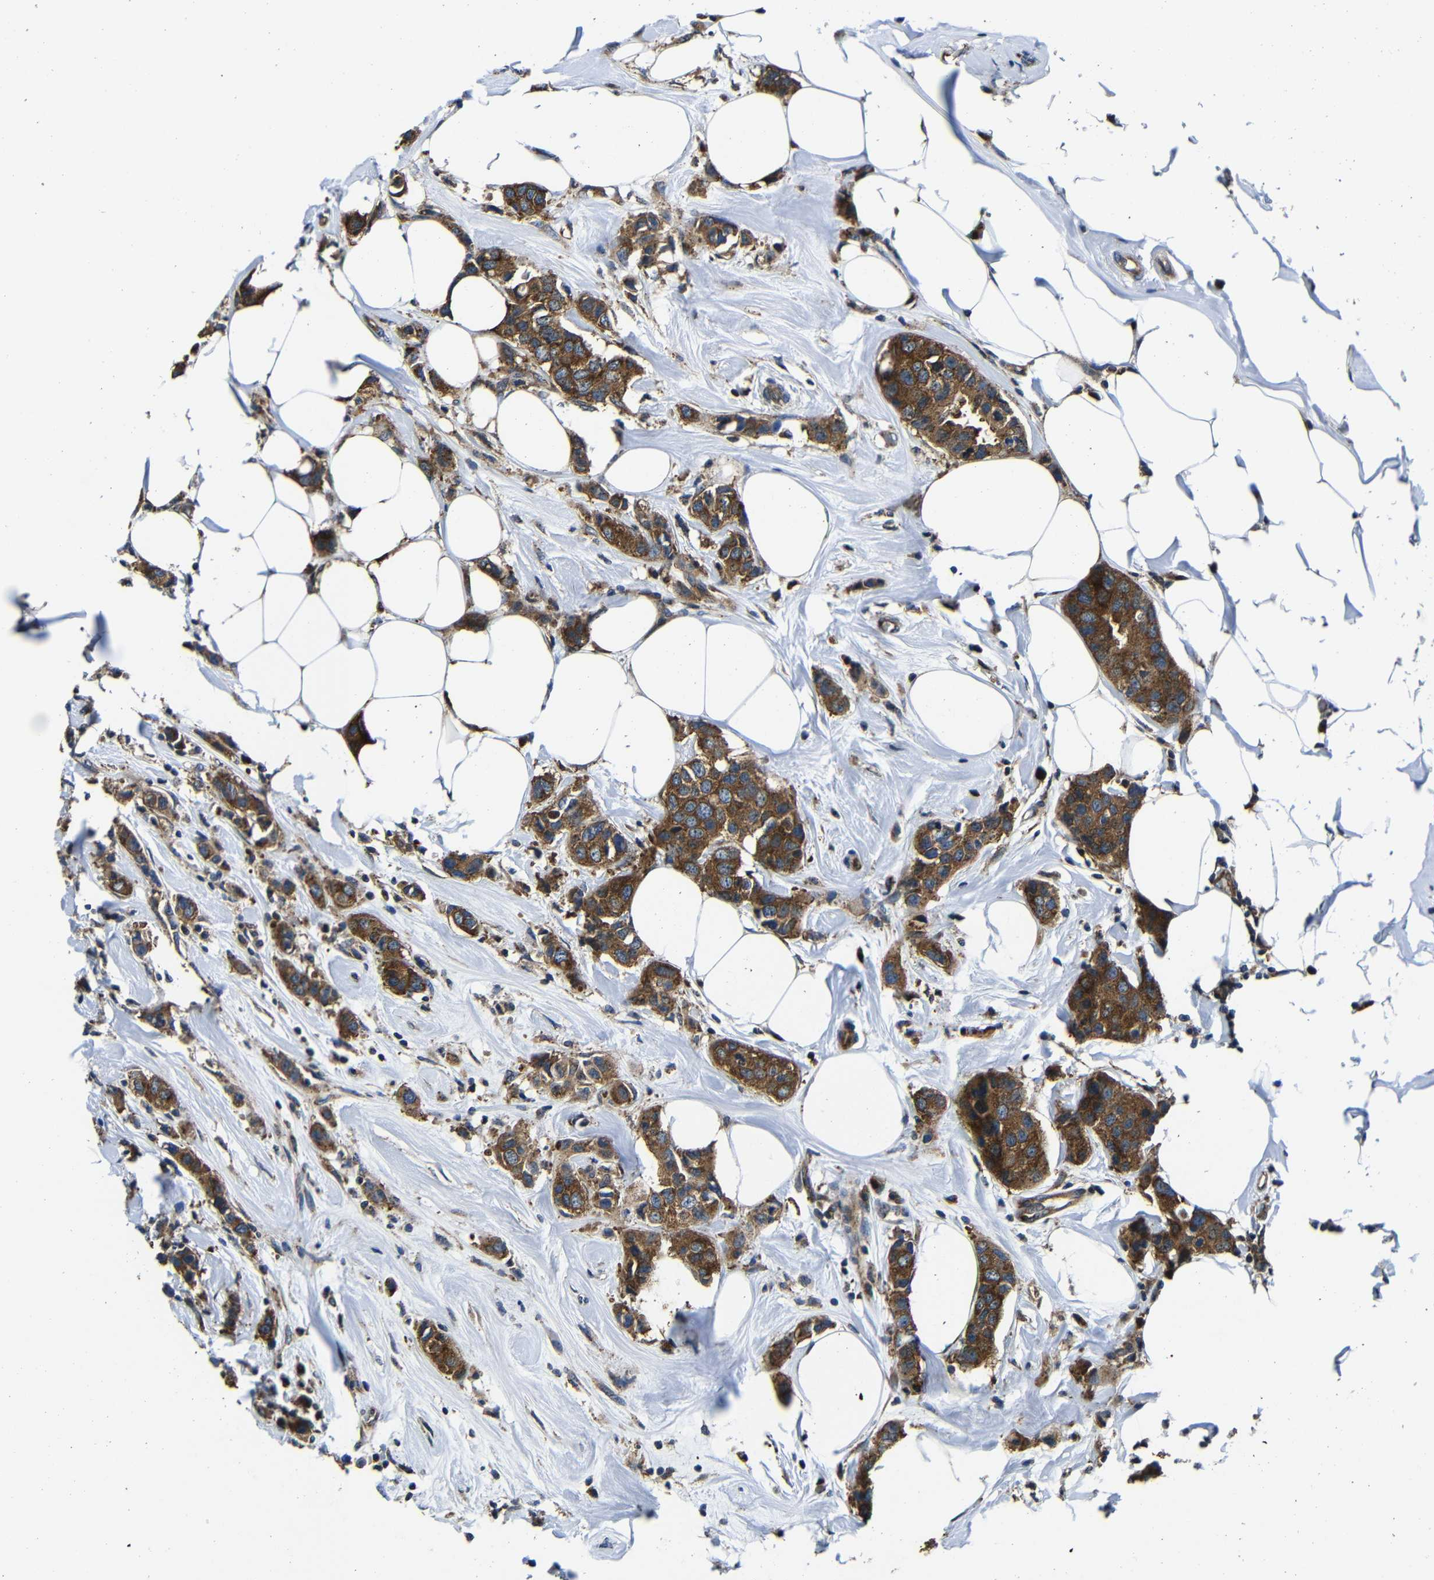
{"staining": {"intensity": "strong", "quantity": ">75%", "location": "cytoplasmic/membranous"}, "tissue": "breast cancer", "cell_type": "Tumor cells", "image_type": "cancer", "snomed": [{"axis": "morphology", "description": "Normal tissue, NOS"}, {"axis": "morphology", "description": "Duct carcinoma"}, {"axis": "topography", "description": "Breast"}], "caption": "Tumor cells show high levels of strong cytoplasmic/membranous expression in approximately >75% of cells in breast cancer (intraductal carcinoma).", "gene": "ABCE1", "patient": {"sex": "female", "age": 50}}